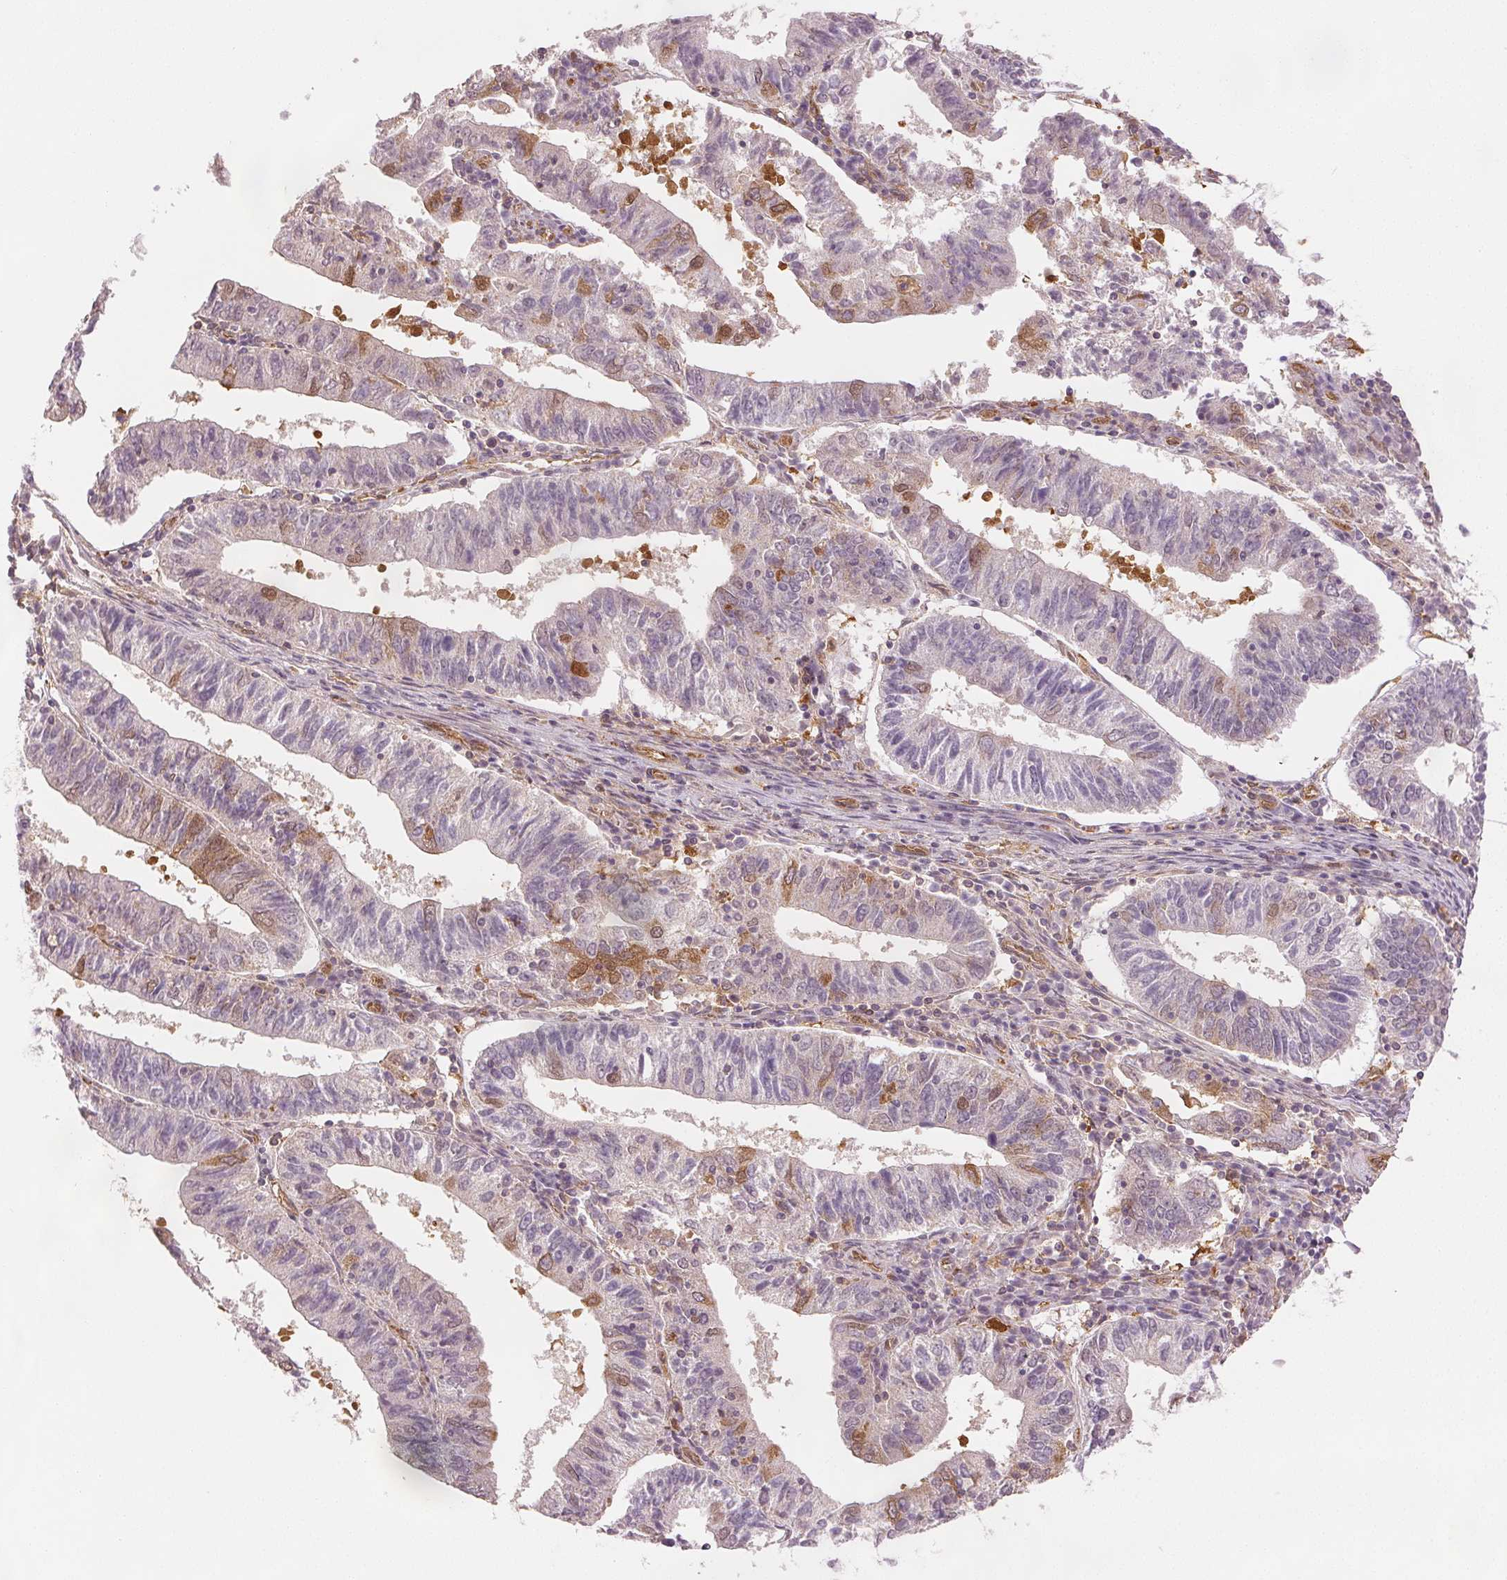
{"staining": {"intensity": "negative", "quantity": "none", "location": "none"}, "tissue": "endometrial cancer", "cell_type": "Tumor cells", "image_type": "cancer", "snomed": [{"axis": "morphology", "description": "Adenocarcinoma, NOS"}, {"axis": "topography", "description": "Endometrium"}], "caption": "High magnification brightfield microscopy of adenocarcinoma (endometrial) stained with DAB (brown) and counterstained with hematoxylin (blue): tumor cells show no significant expression. (Stains: DAB immunohistochemistry with hematoxylin counter stain, Microscopy: brightfield microscopy at high magnification).", "gene": "DIAPH2", "patient": {"sex": "female", "age": 82}}